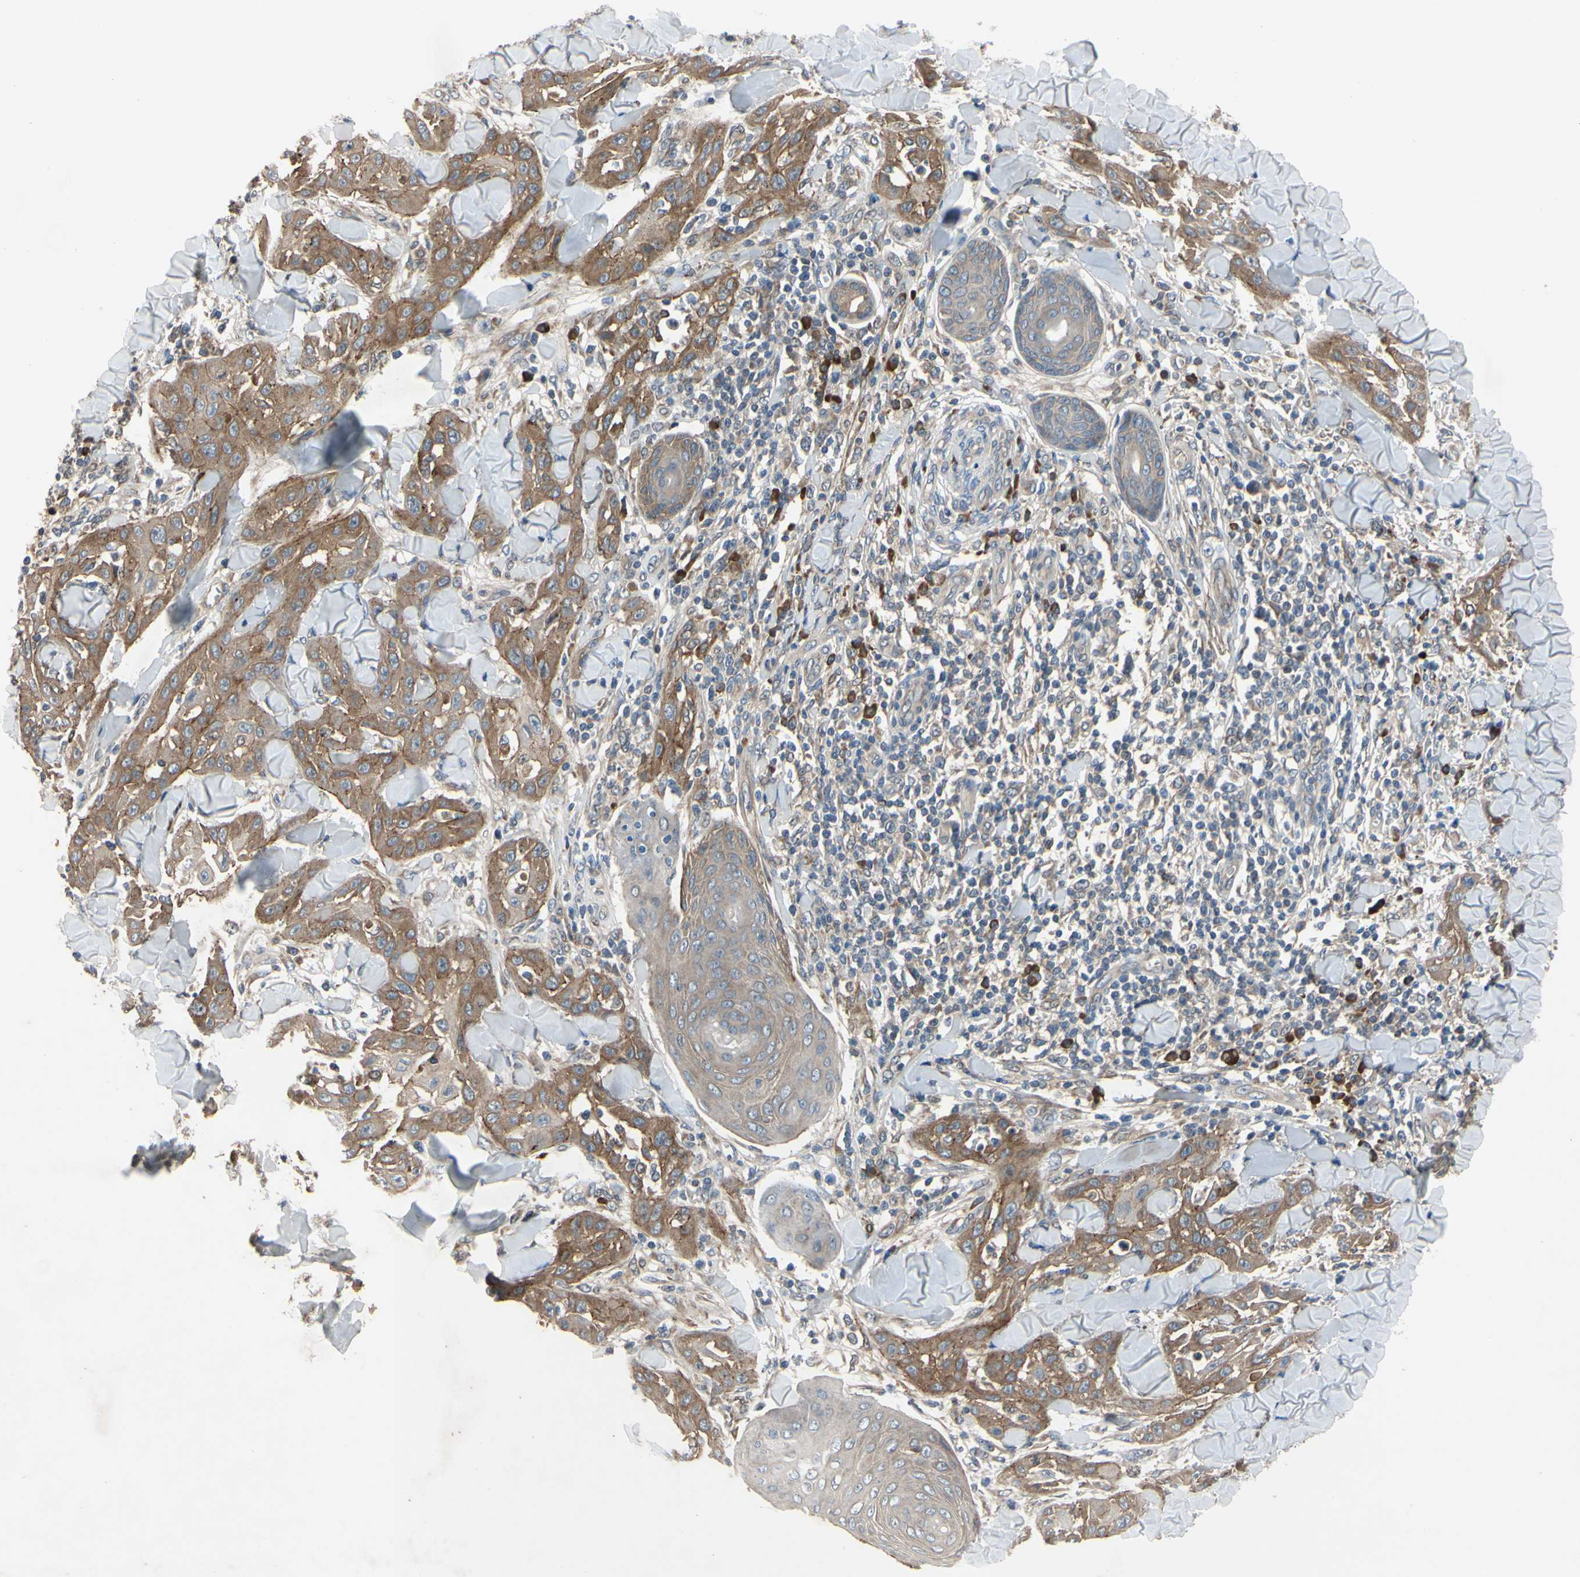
{"staining": {"intensity": "moderate", "quantity": ">75%", "location": "cytoplasmic/membranous"}, "tissue": "skin cancer", "cell_type": "Tumor cells", "image_type": "cancer", "snomed": [{"axis": "morphology", "description": "Squamous cell carcinoma, NOS"}, {"axis": "topography", "description": "Skin"}], "caption": "Immunohistochemistry photomicrograph of human squamous cell carcinoma (skin) stained for a protein (brown), which exhibits medium levels of moderate cytoplasmic/membranous expression in approximately >75% of tumor cells.", "gene": "XIAP", "patient": {"sex": "male", "age": 24}}